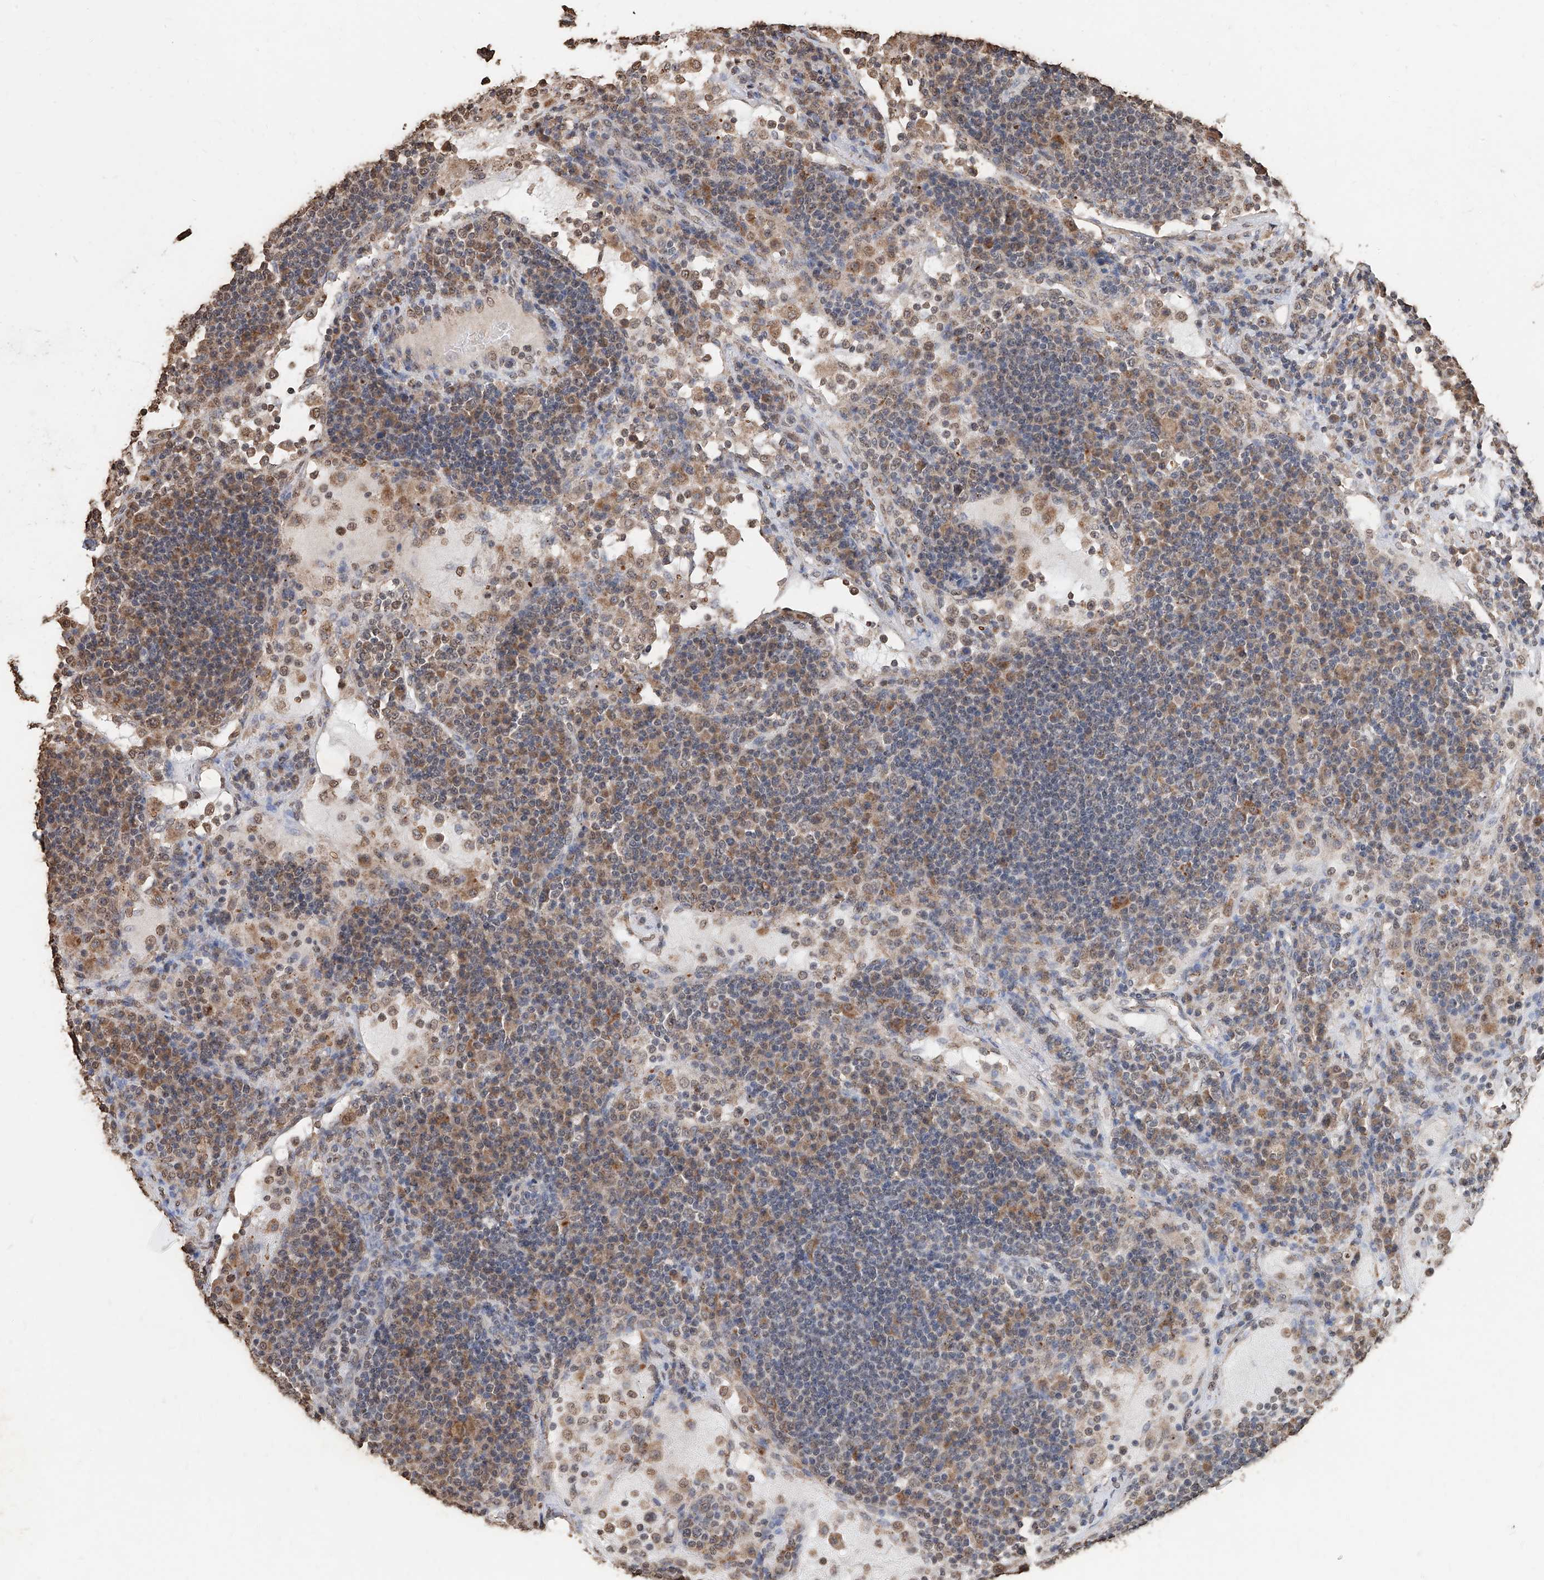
{"staining": {"intensity": "negative", "quantity": "none", "location": "none"}, "tissue": "lymph node", "cell_type": "Germinal center cells", "image_type": "normal", "snomed": [{"axis": "morphology", "description": "Normal tissue, NOS"}, {"axis": "topography", "description": "Lymph node"}], "caption": "DAB (3,3'-diaminobenzidine) immunohistochemical staining of normal lymph node shows no significant staining in germinal center cells.", "gene": "RP9", "patient": {"sex": "female", "age": 53}}